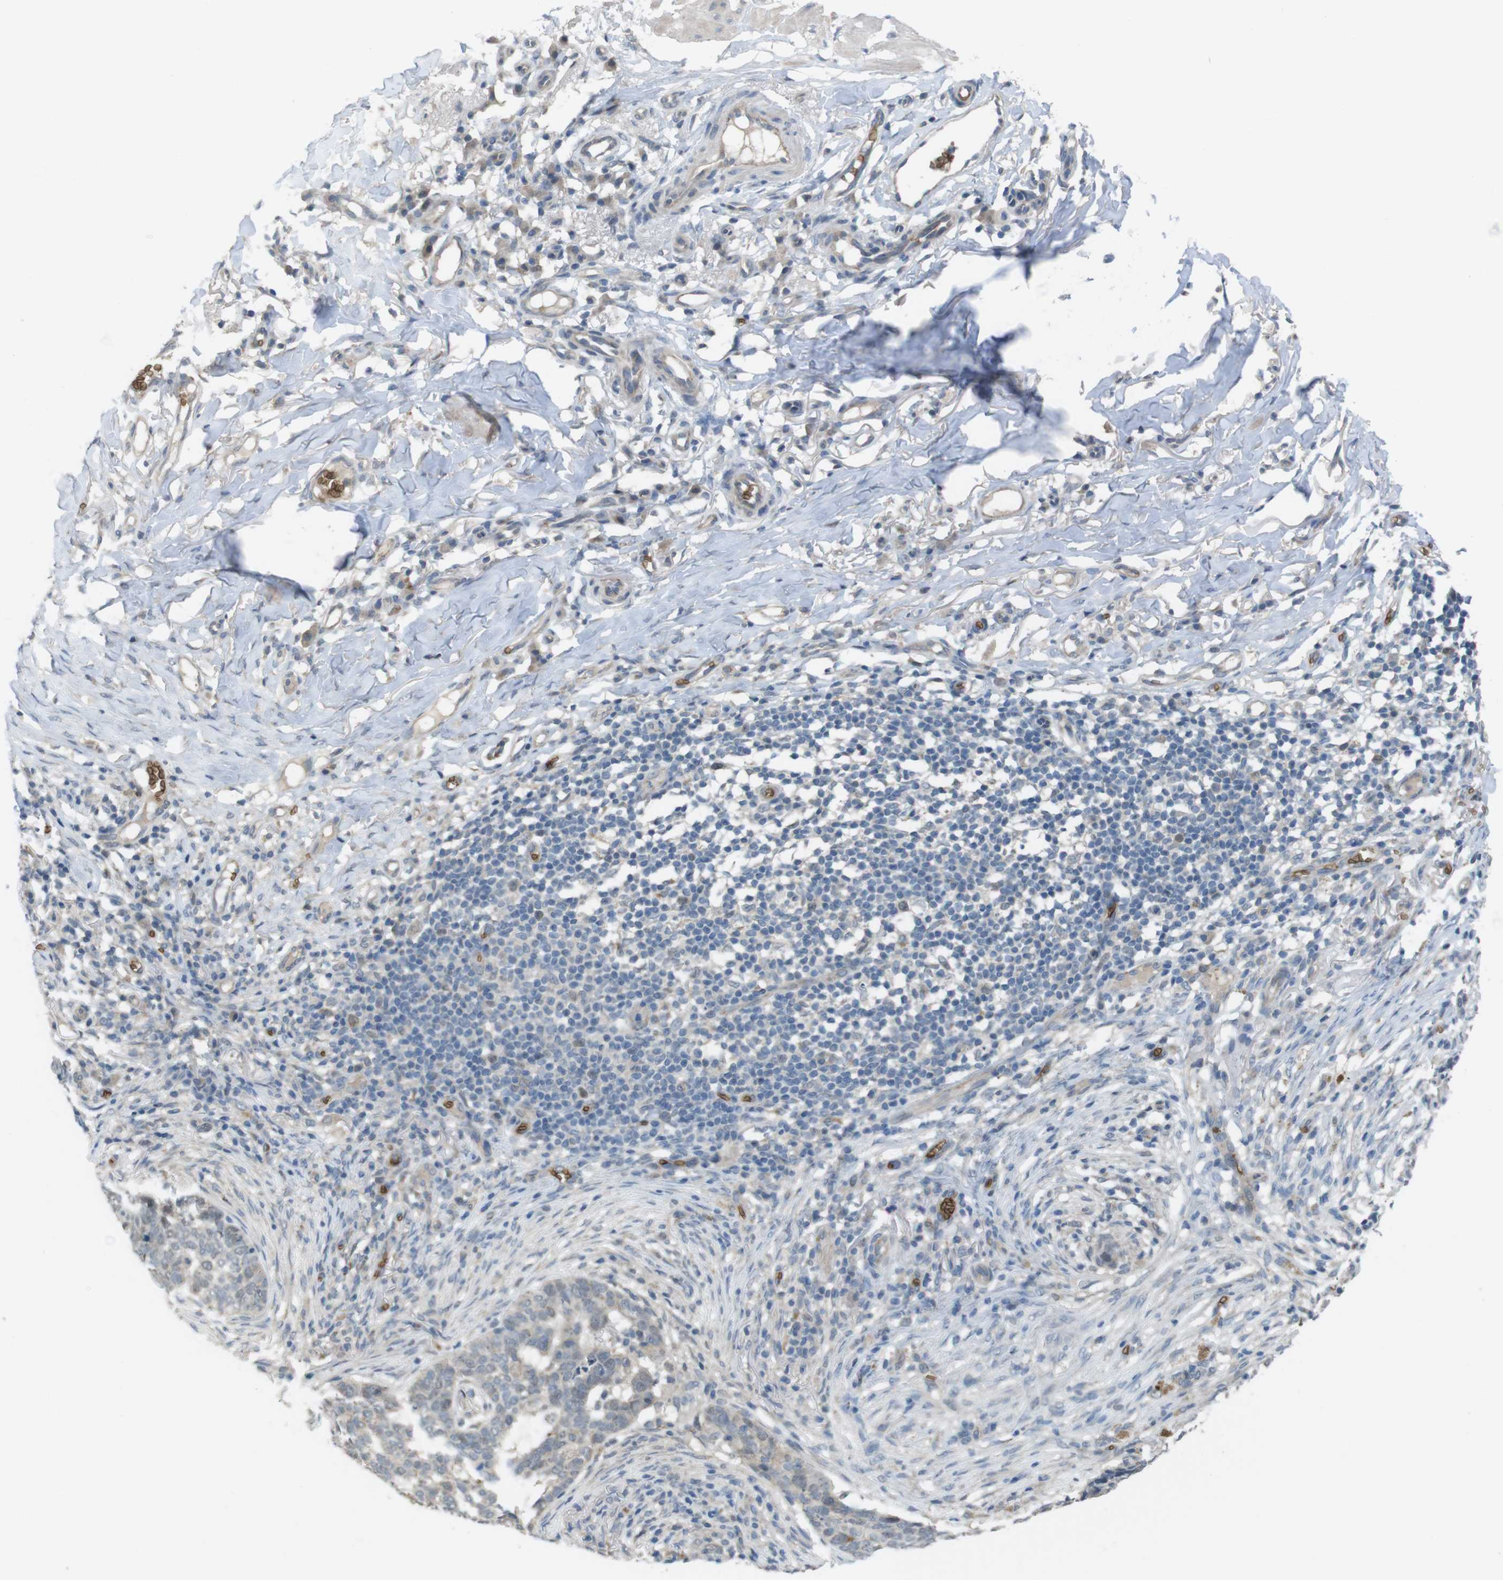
{"staining": {"intensity": "weak", "quantity": "25%-75%", "location": "cytoplasmic/membranous"}, "tissue": "skin cancer", "cell_type": "Tumor cells", "image_type": "cancer", "snomed": [{"axis": "morphology", "description": "Basal cell carcinoma"}, {"axis": "topography", "description": "Skin"}], "caption": "This image shows IHC staining of human basal cell carcinoma (skin), with low weak cytoplasmic/membranous staining in approximately 25%-75% of tumor cells.", "gene": "GYPA", "patient": {"sex": "male", "age": 85}}